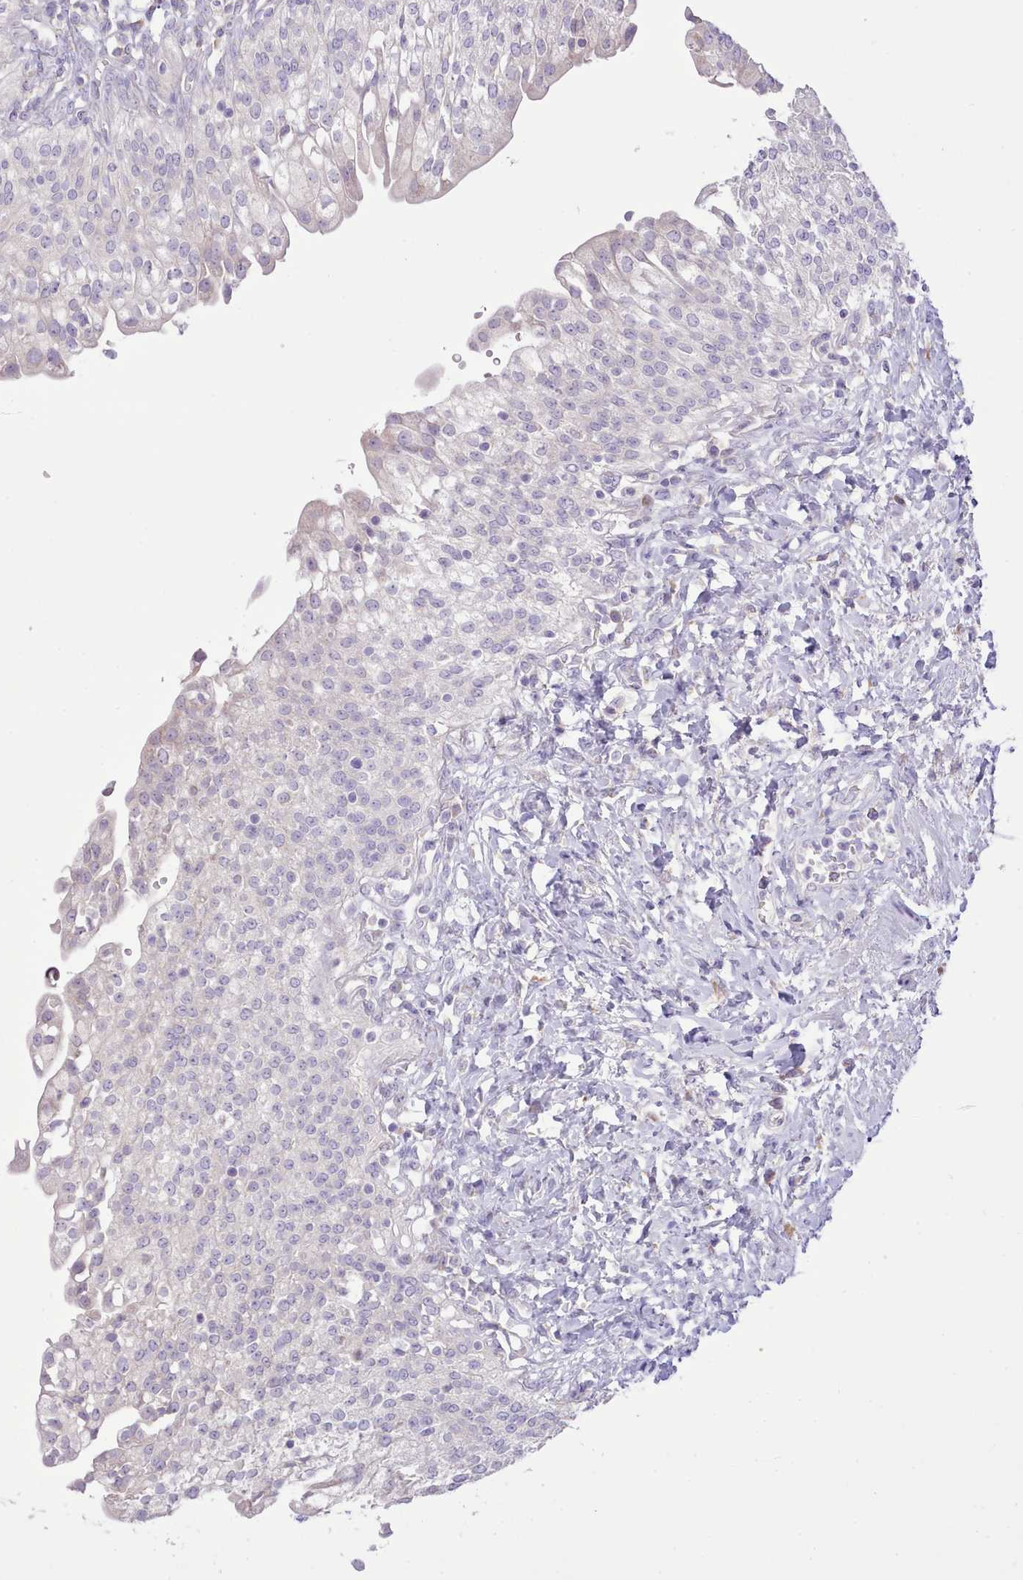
{"staining": {"intensity": "negative", "quantity": "none", "location": "none"}, "tissue": "urinary bladder", "cell_type": "Urothelial cells", "image_type": "normal", "snomed": [{"axis": "morphology", "description": "Normal tissue, NOS"}, {"axis": "morphology", "description": "Inflammation, NOS"}, {"axis": "topography", "description": "Urinary bladder"}], "caption": "This is an immunohistochemistry image of normal urinary bladder. There is no staining in urothelial cells.", "gene": "CCL1", "patient": {"sex": "male", "age": 64}}